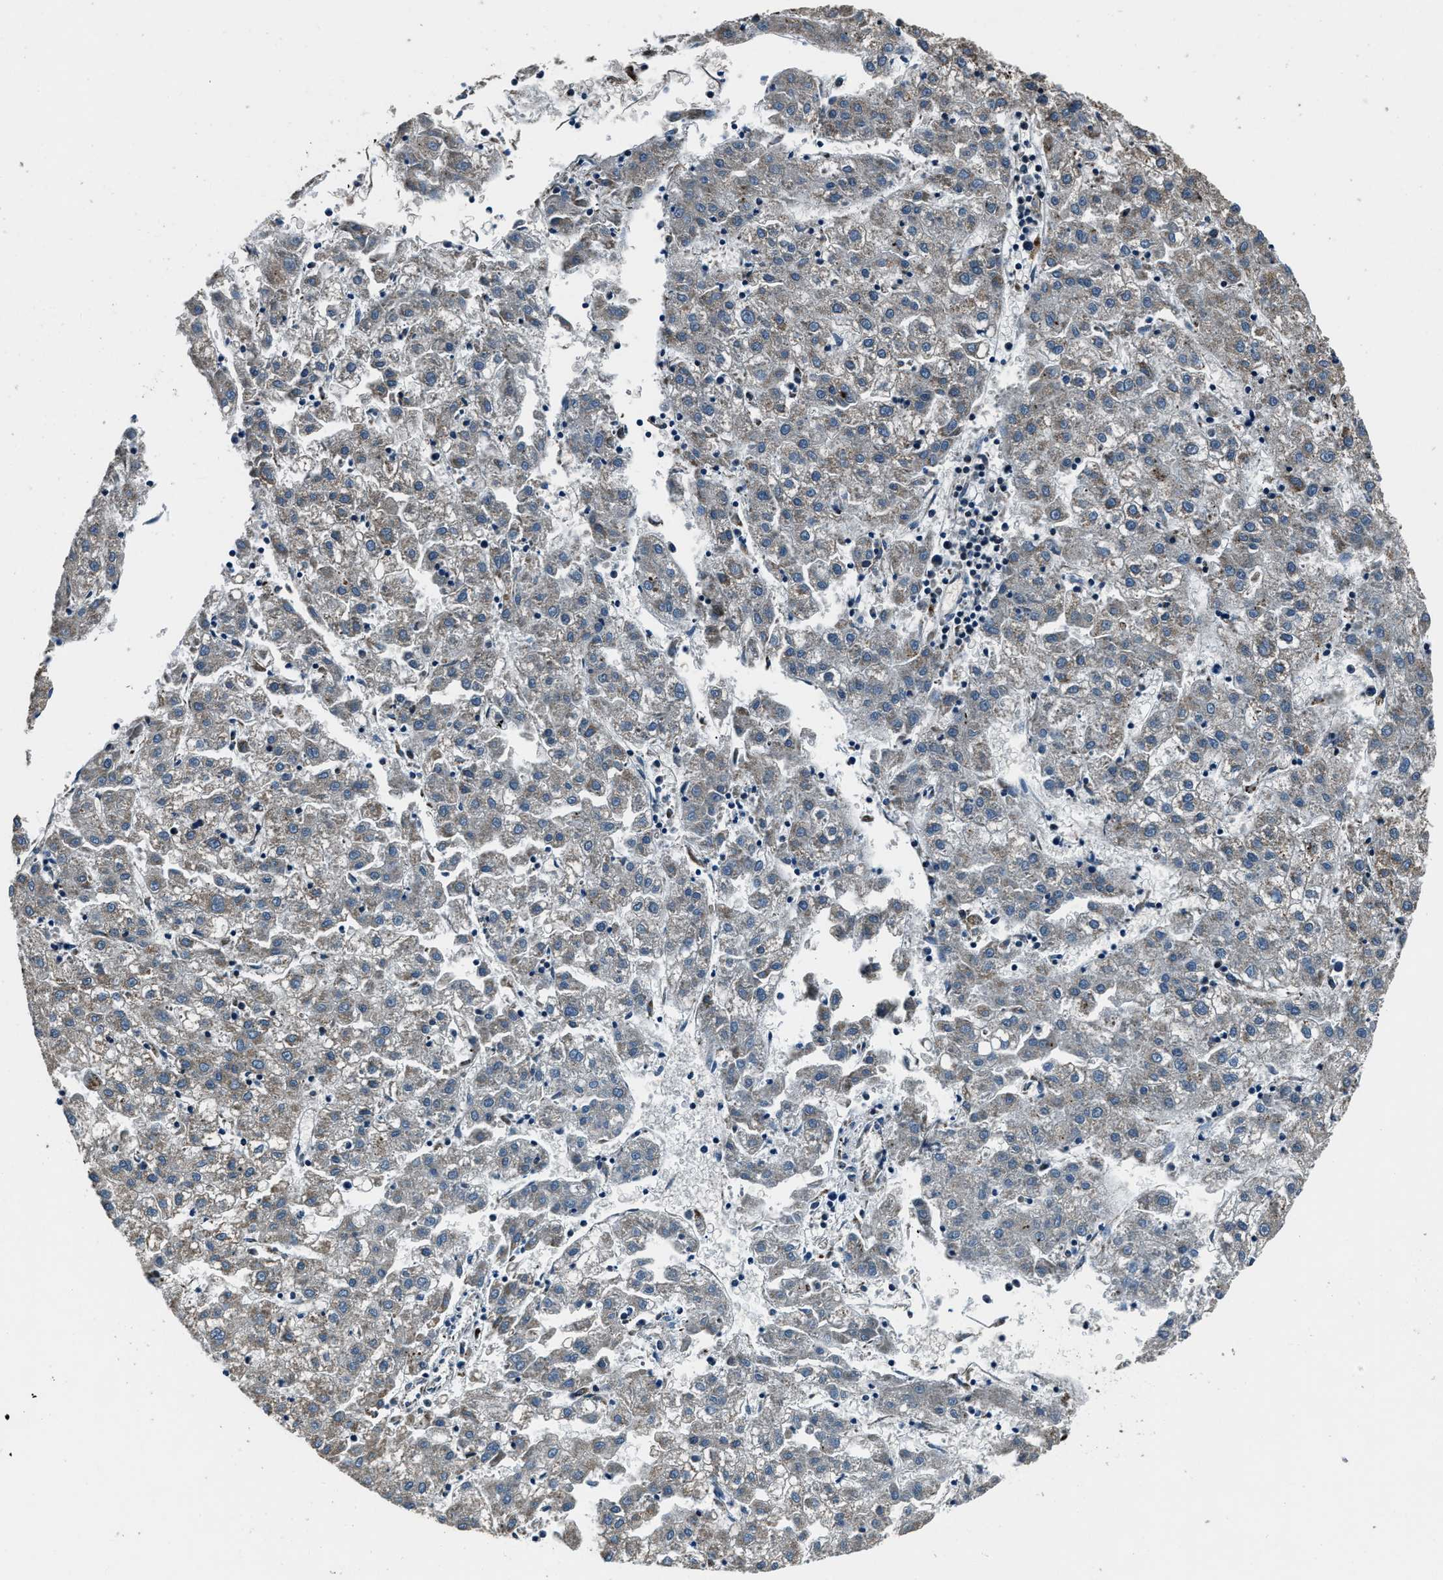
{"staining": {"intensity": "moderate", "quantity": "<25%", "location": "cytoplasmic/membranous"}, "tissue": "liver cancer", "cell_type": "Tumor cells", "image_type": "cancer", "snomed": [{"axis": "morphology", "description": "Carcinoma, Hepatocellular, NOS"}, {"axis": "topography", "description": "Liver"}], "caption": "Hepatocellular carcinoma (liver) stained with immunohistochemistry exhibits moderate cytoplasmic/membranous expression in approximately <25% of tumor cells.", "gene": "OGDH", "patient": {"sex": "male", "age": 72}}